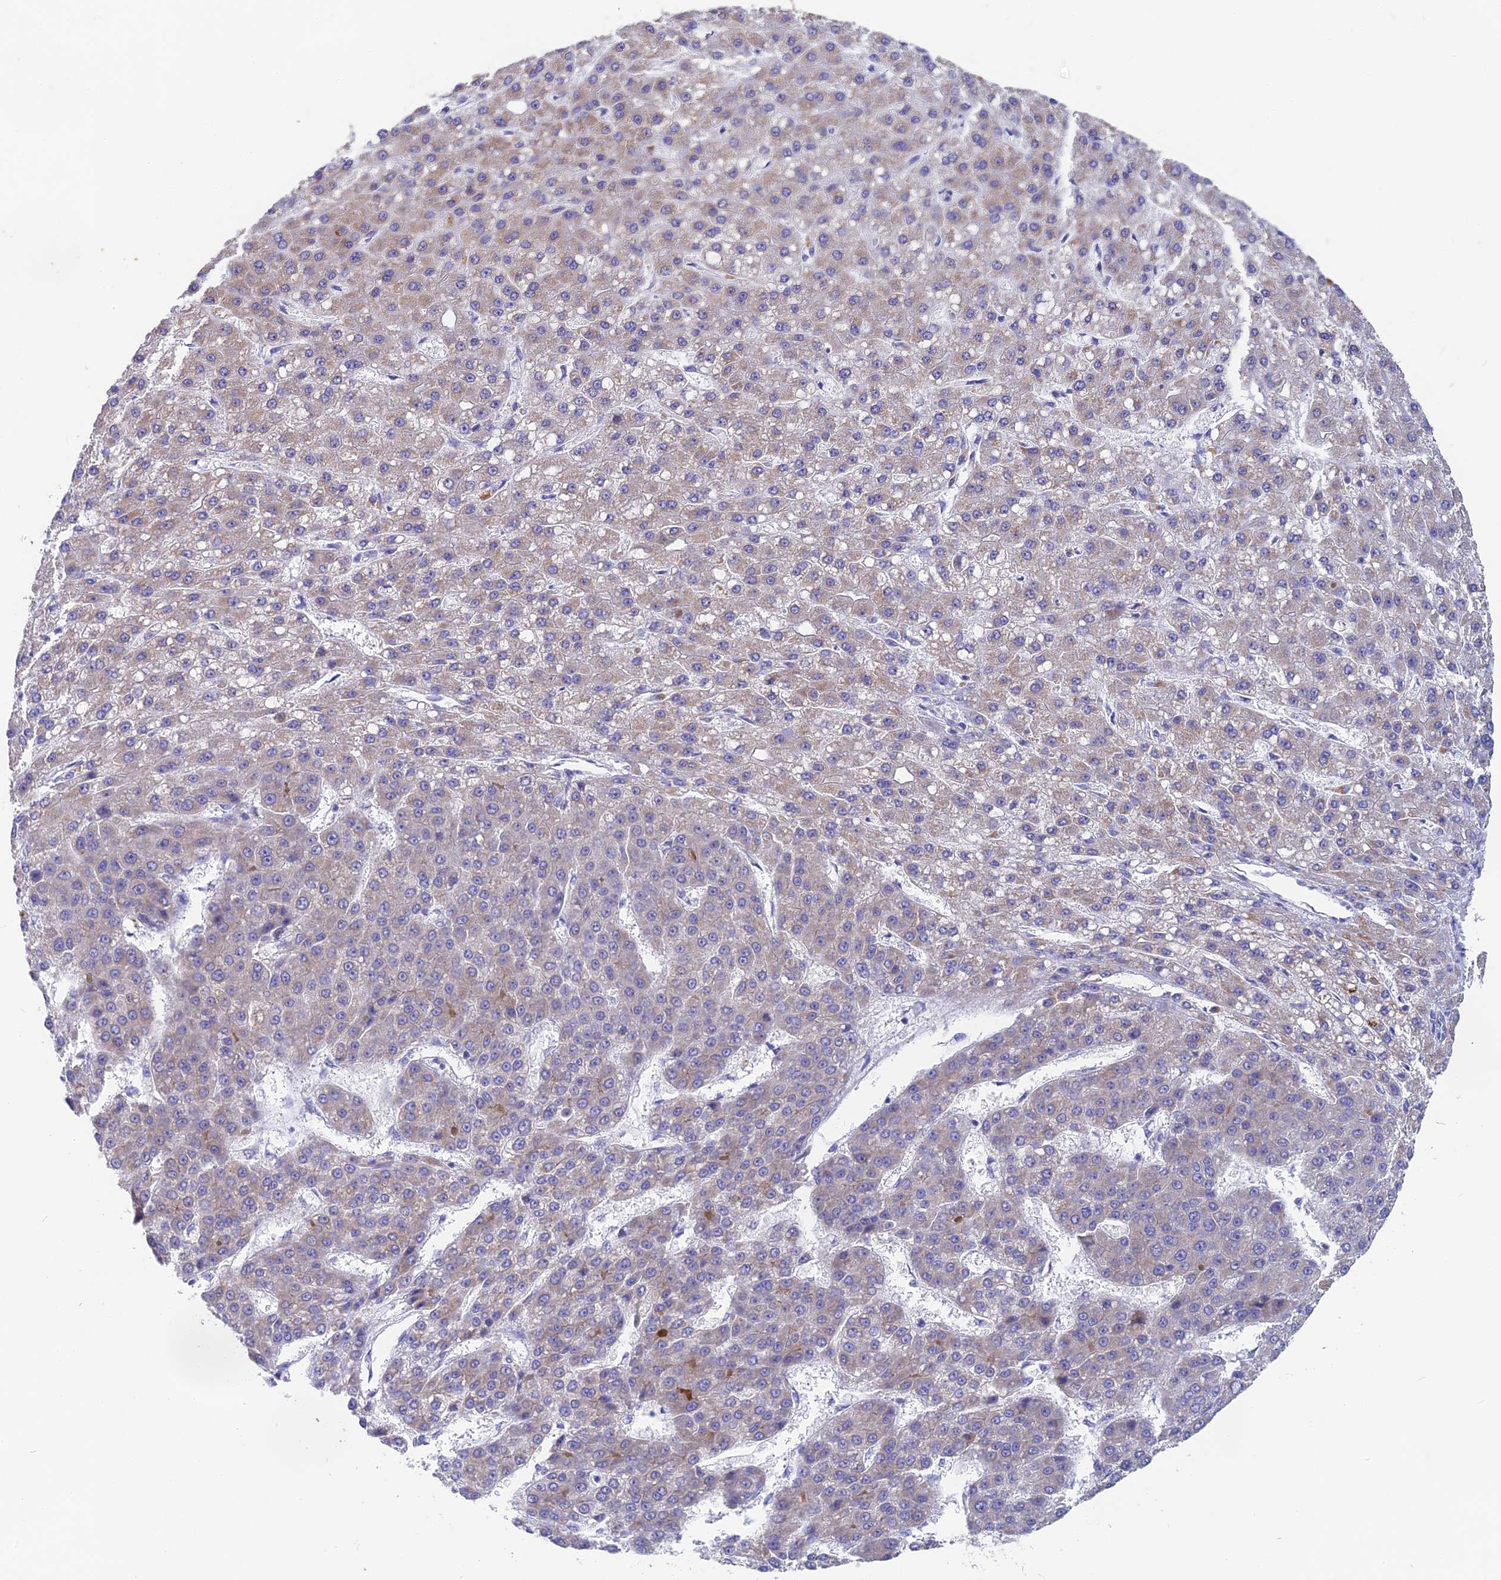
{"staining": {"intensity": "weak", "quantity": "<25%", "location": "cytoplasmic/membranous"}, "tissue": "liver cancer", "cell_type": "Tumor cells", "image_type": "cancer", "snomed": [{"axis": "morphology", "description": "Carcinoma, Hepatocellular, NOS"}, {"axis": "topography", "description": "Liver"}], "caption": "Tumor cells show no significant protein positivity in liver hepatocellular carcinoma.", "gene": "TENT4B", "patient": {"sex": "male", "age": 67}}